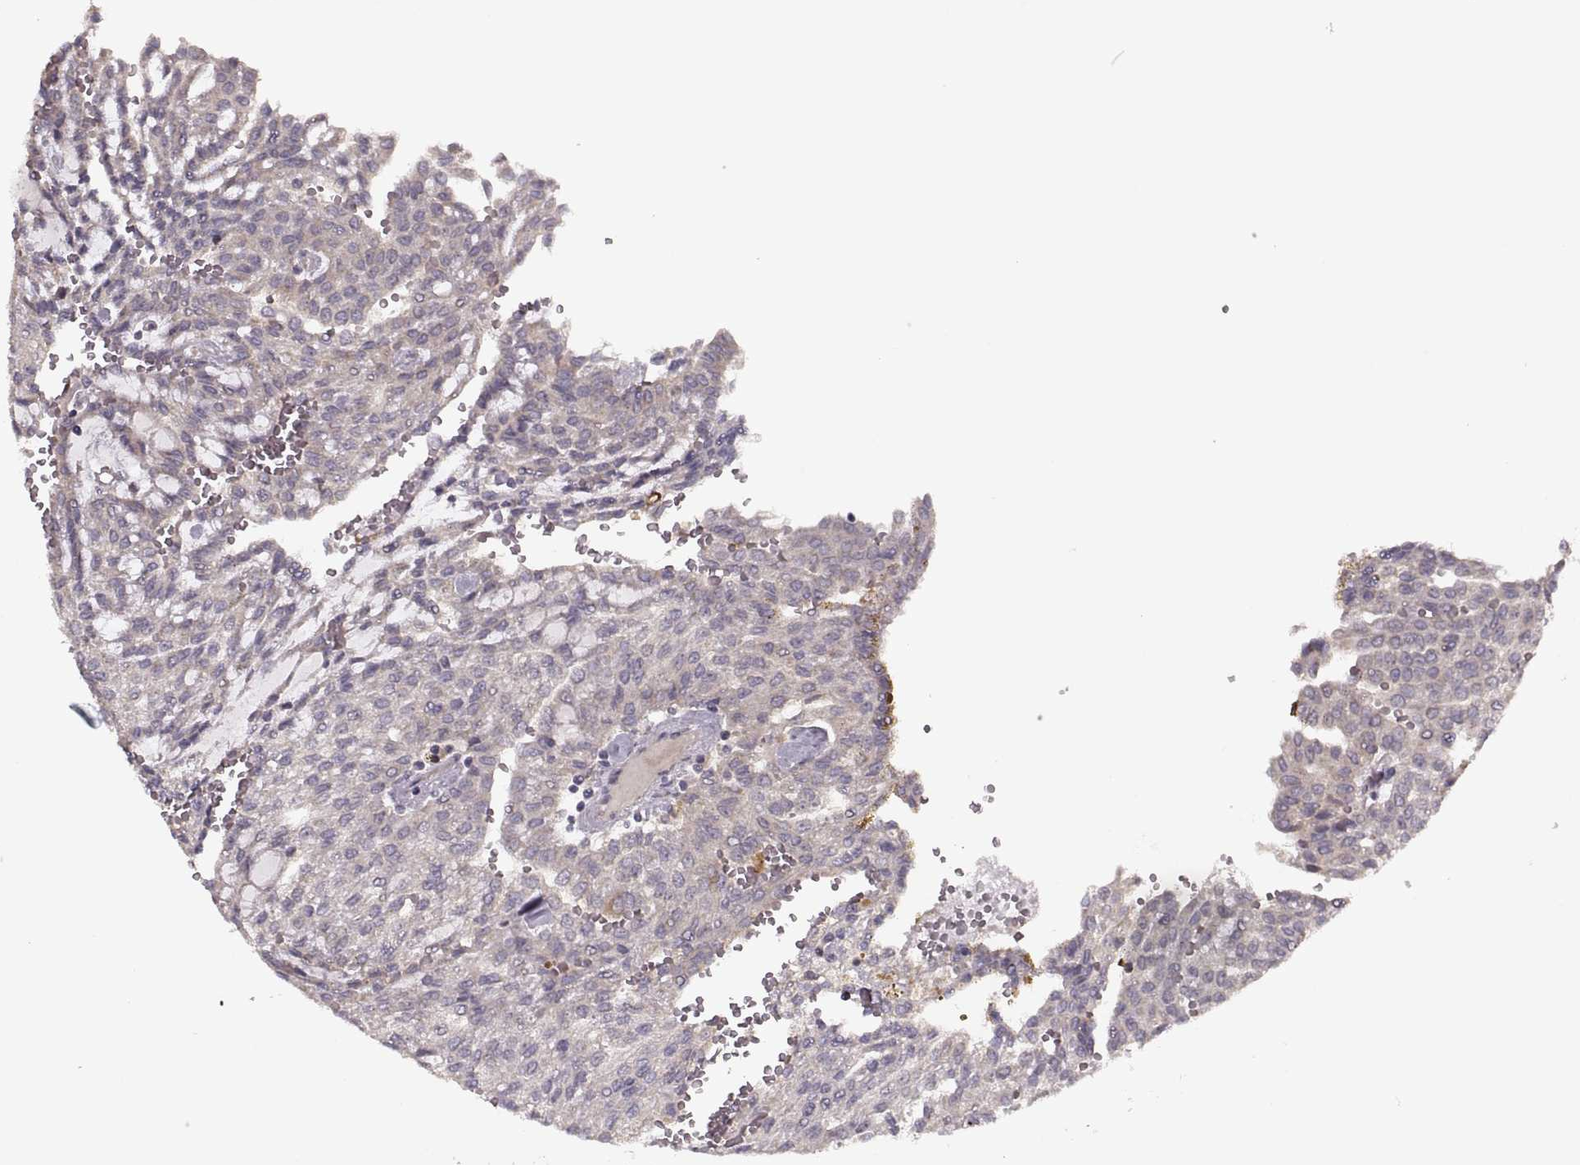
{"staining": {"intensity": "negative", "quantity": "none", "location": "none"}, "tissue": "renal cancer", "cell_type": "Tumor cells", "image_type": "cancer", "snomed": [{"axis": "morphology", "description": "Adenocarcinoma, NOS"}, {"axis": "topography", "description": "Kidney"}], "caption": "This is a photomicrograph of IHC staining of renal cancer, which shows no positivity in tumor cells.", "gene": "PIERCE1", "patient": {"sex": "male", "age": 63}}